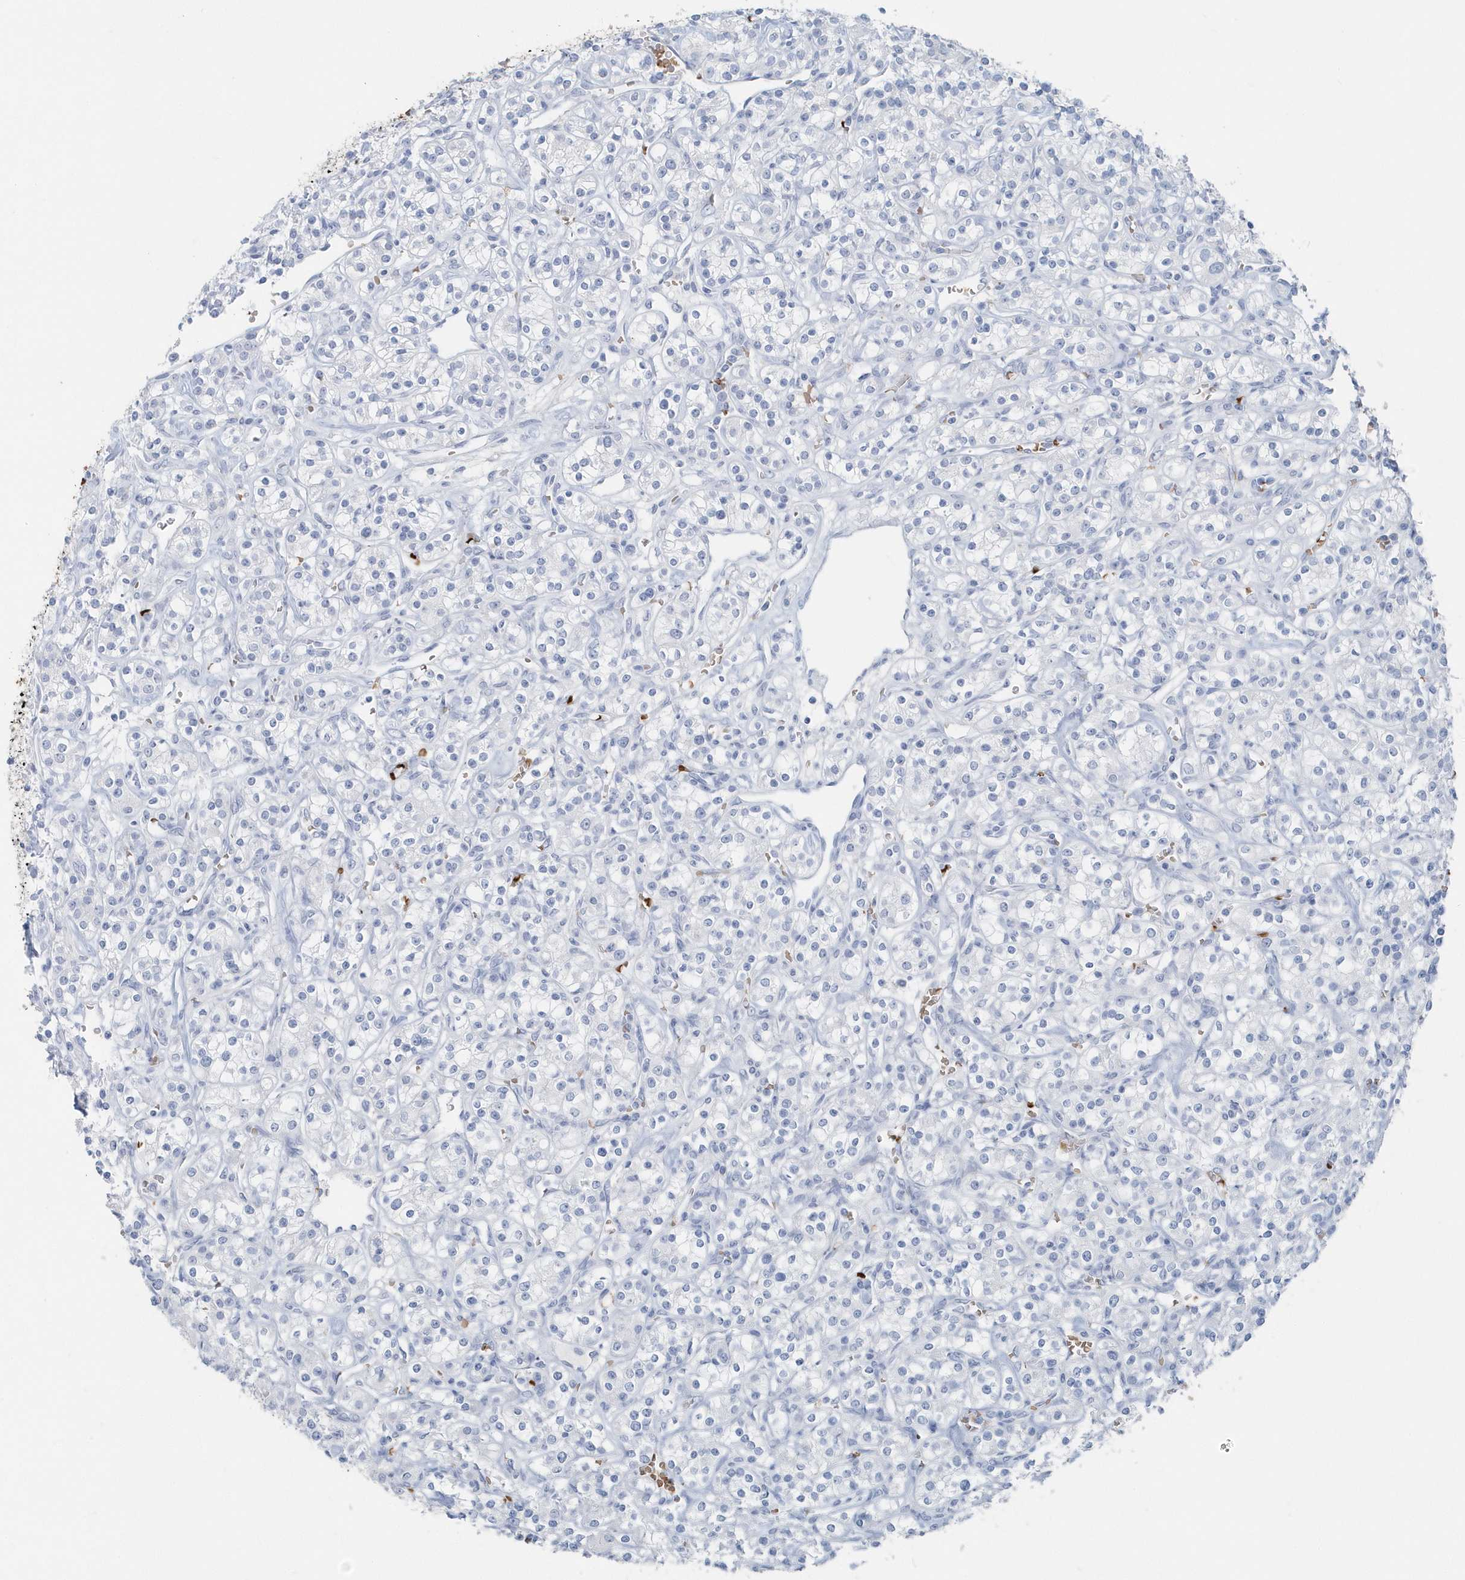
{"staining": {"intensity": "negative", "quantity": "none", "location": "none"}, "tissue": "renal cancer", "cell_type": "Tumor cells", "image_type": "cancer", "snomed": [{"axis": "morphology", "description": "Adenocarcinoma, NOS"}, {"axis": "topography", "description": "Kidney"}], "caption": "An immunohistochemistry image of renal adenocarcinoma is shown. There is no staining in tumor cells of renal adenocarcinoma. (IHC, brightfield microscopy, high magnification).", "gene": "HBA2", "patient": {"sex": "male", "age": 77}}